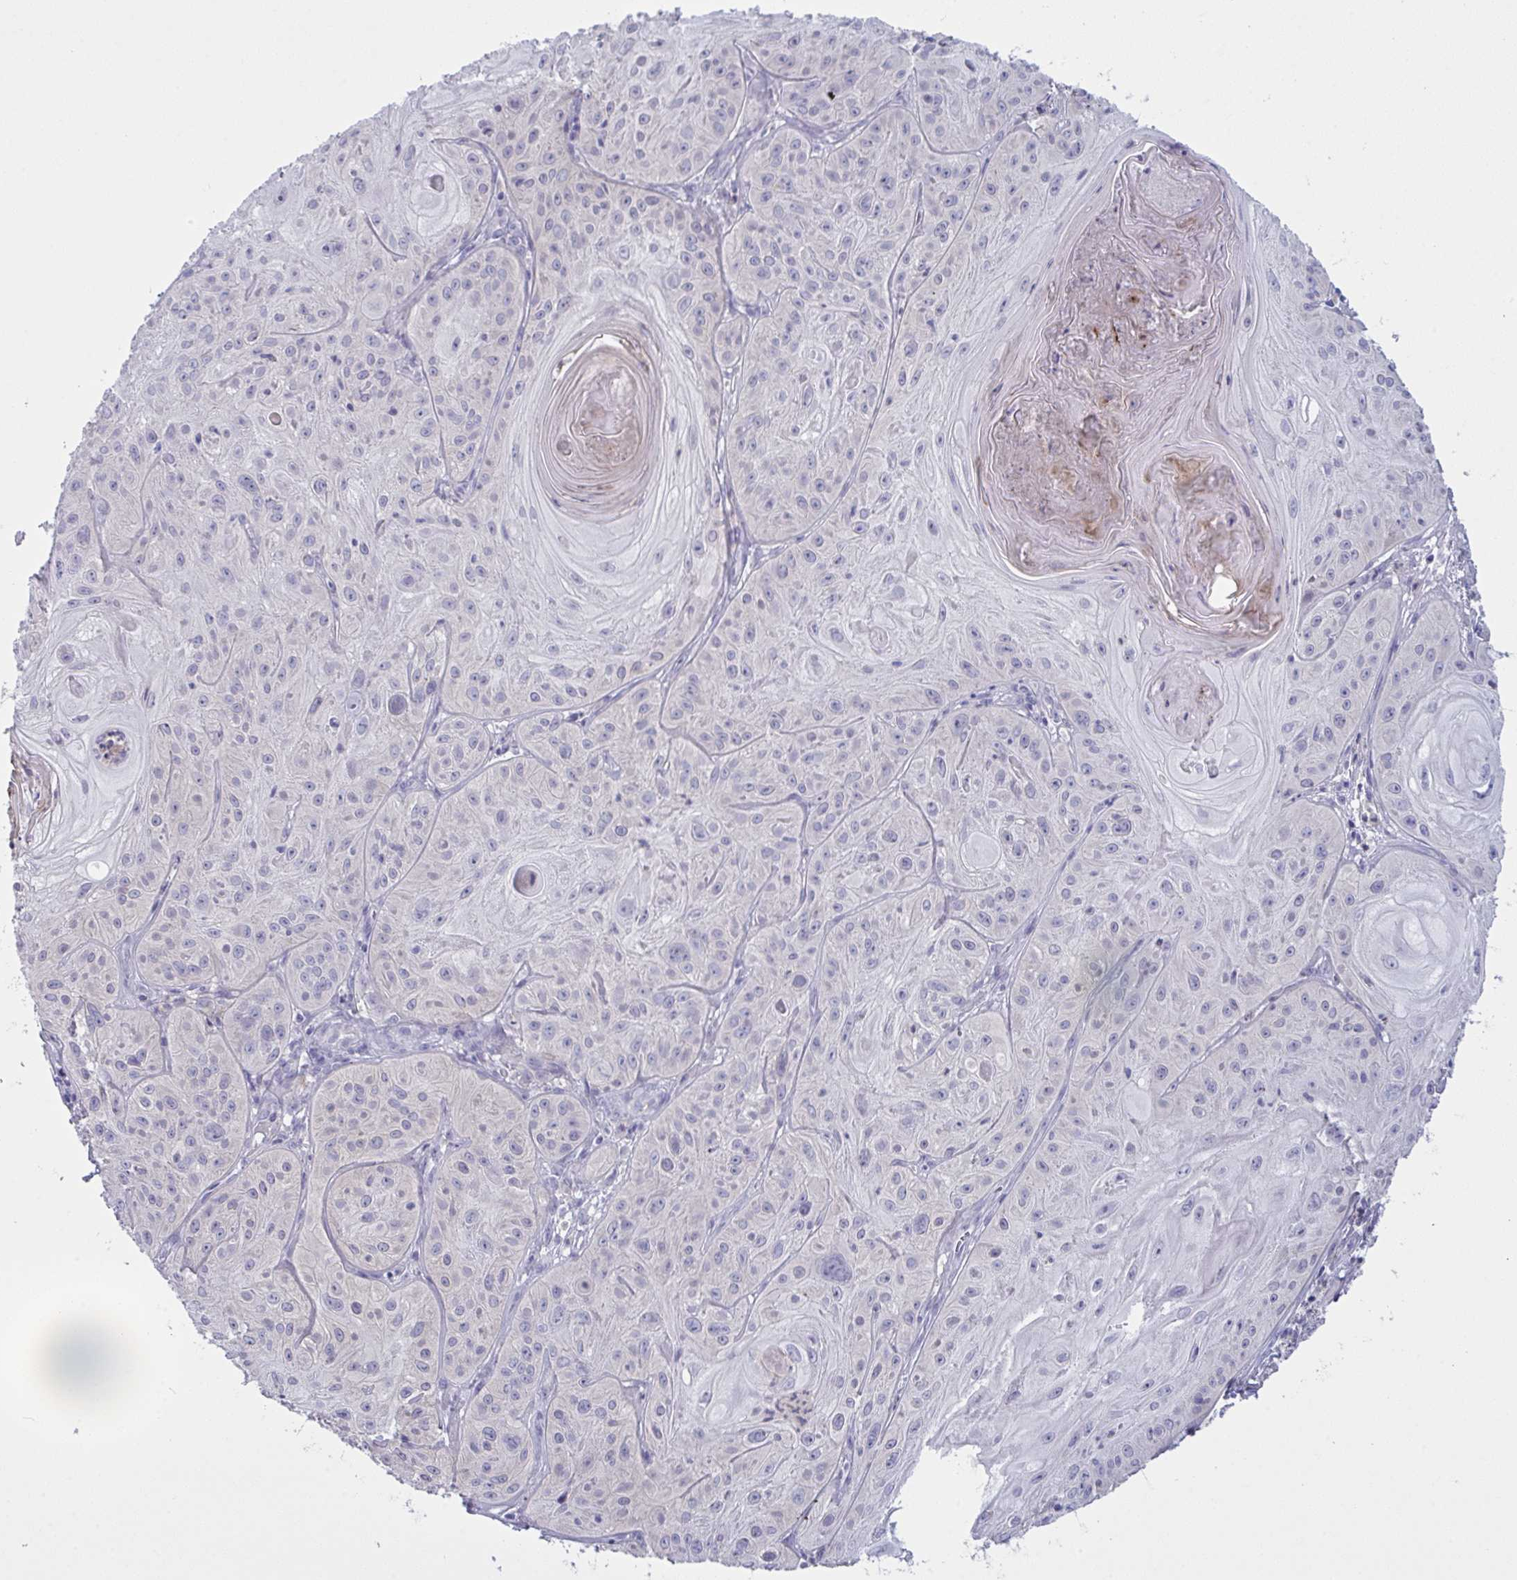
{"staining": {"intensity": "negative", "quantity": "none", "location": "none"}, "tissue": "skin cancer", "cell_type": "Tumor cells", "image_type": "cancer", "snomed": [{"axis": "morphology", "description": "Squamous cell carcinoma, NOS"}, {"axis": "topography", "description": "Skin"}], "caption": "Immunohistochemical staining of squamous cell carcinoma (skin) displays no significant staining in tumor cells. (Brightfield microscopy of DAB IHC at high magnification).", "gene": "TENT5D", "patient": {"sex": "male", "age": 85}}